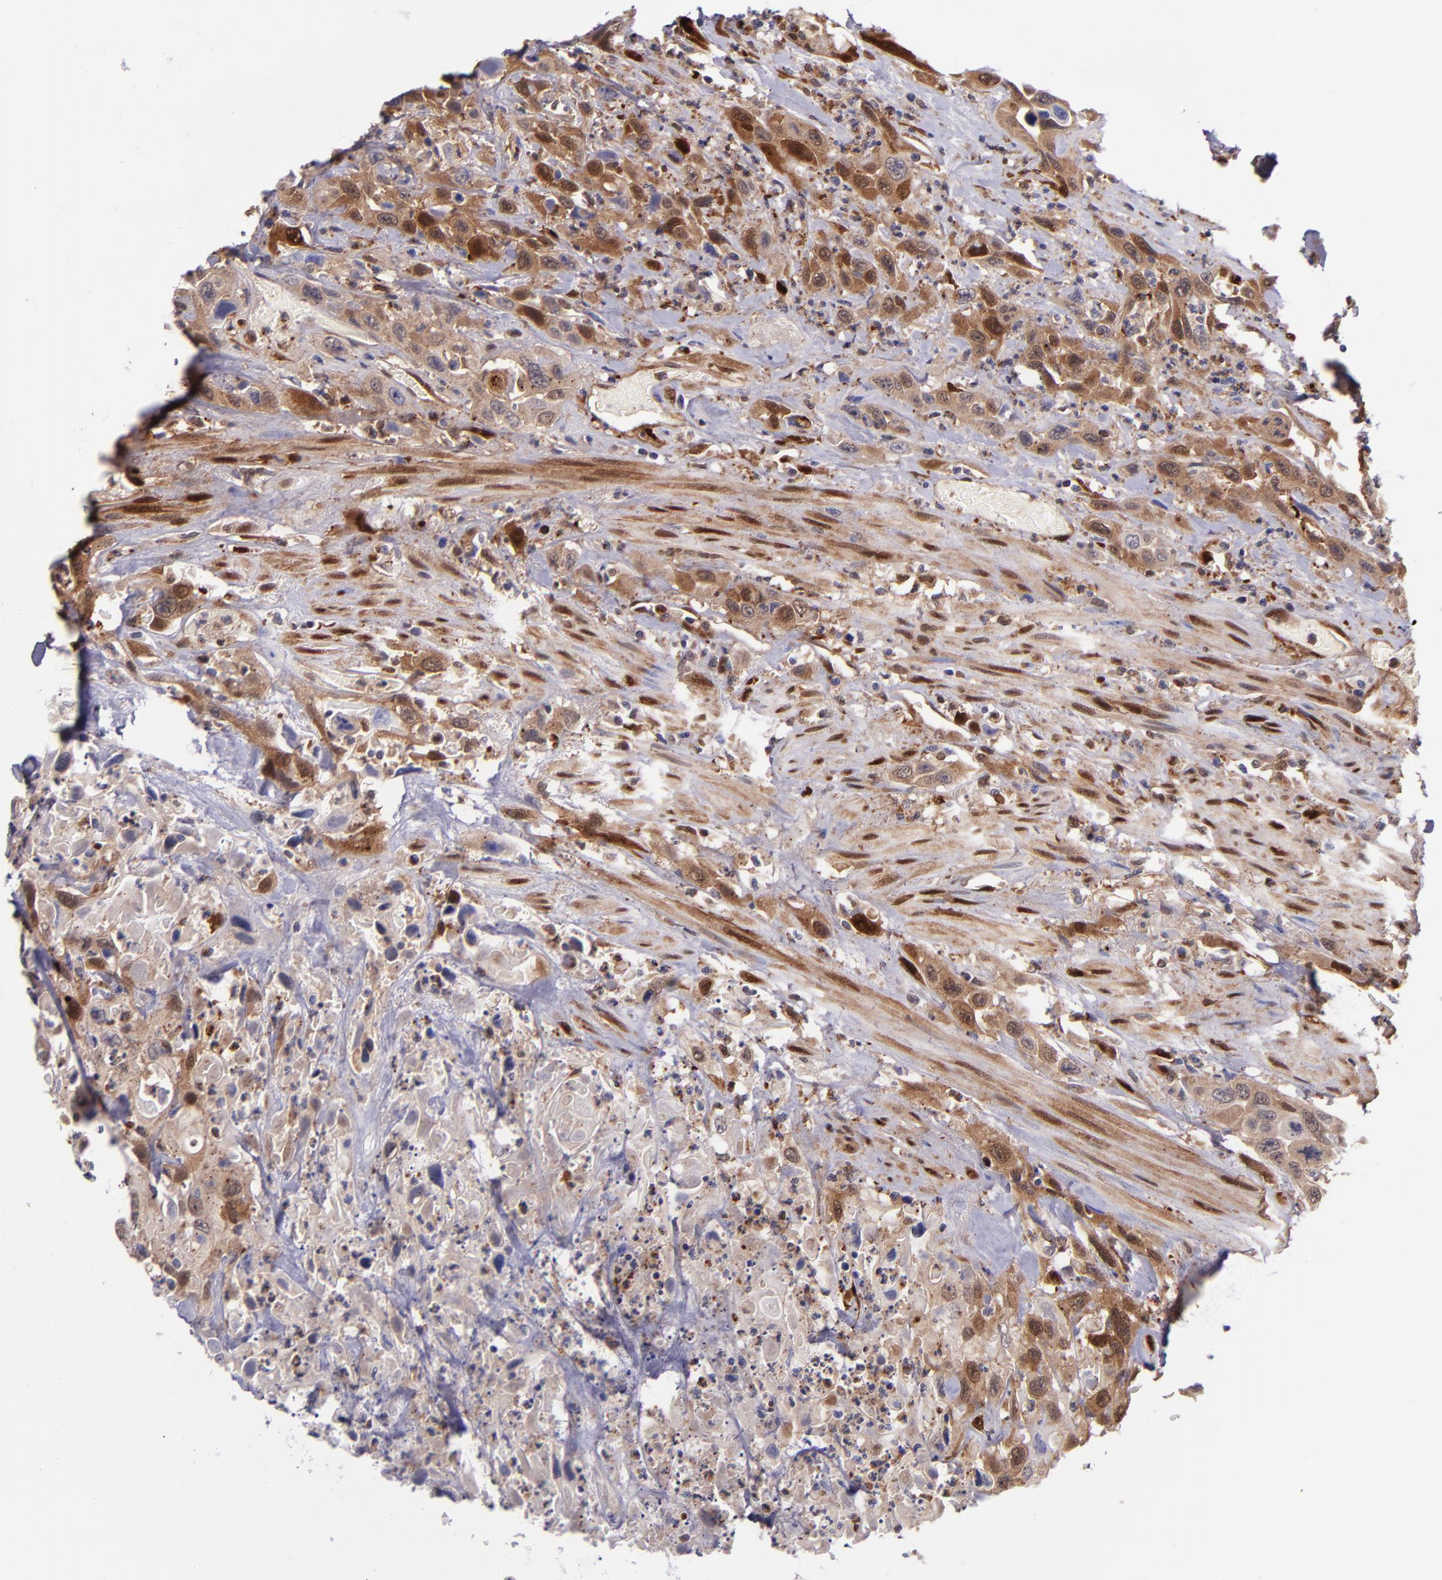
{"staining": {"intensity": "moderate", "quantity": ">75%", "location": "cytoplasmic/membranous,nuclear"}, "tissue": "urothelial cancer", "cell_type": "Tumor cells", "image_type": "cancer", "snomed": [{"axis": "morphology", "description": "Urothelial carcinoma, High grade"}, {"axis": "topography", "description": "Urinary bladder"}], "caption": "About >75% of tumor cells in human urothelial carcinoma (high-grade) display moderate cytoplasmic/membranous and nuclear protein positivity as visualized by brown immunohistochemical staining.", "gene": "LGALS1", "patient": {"sex": "female", "age": 84}}